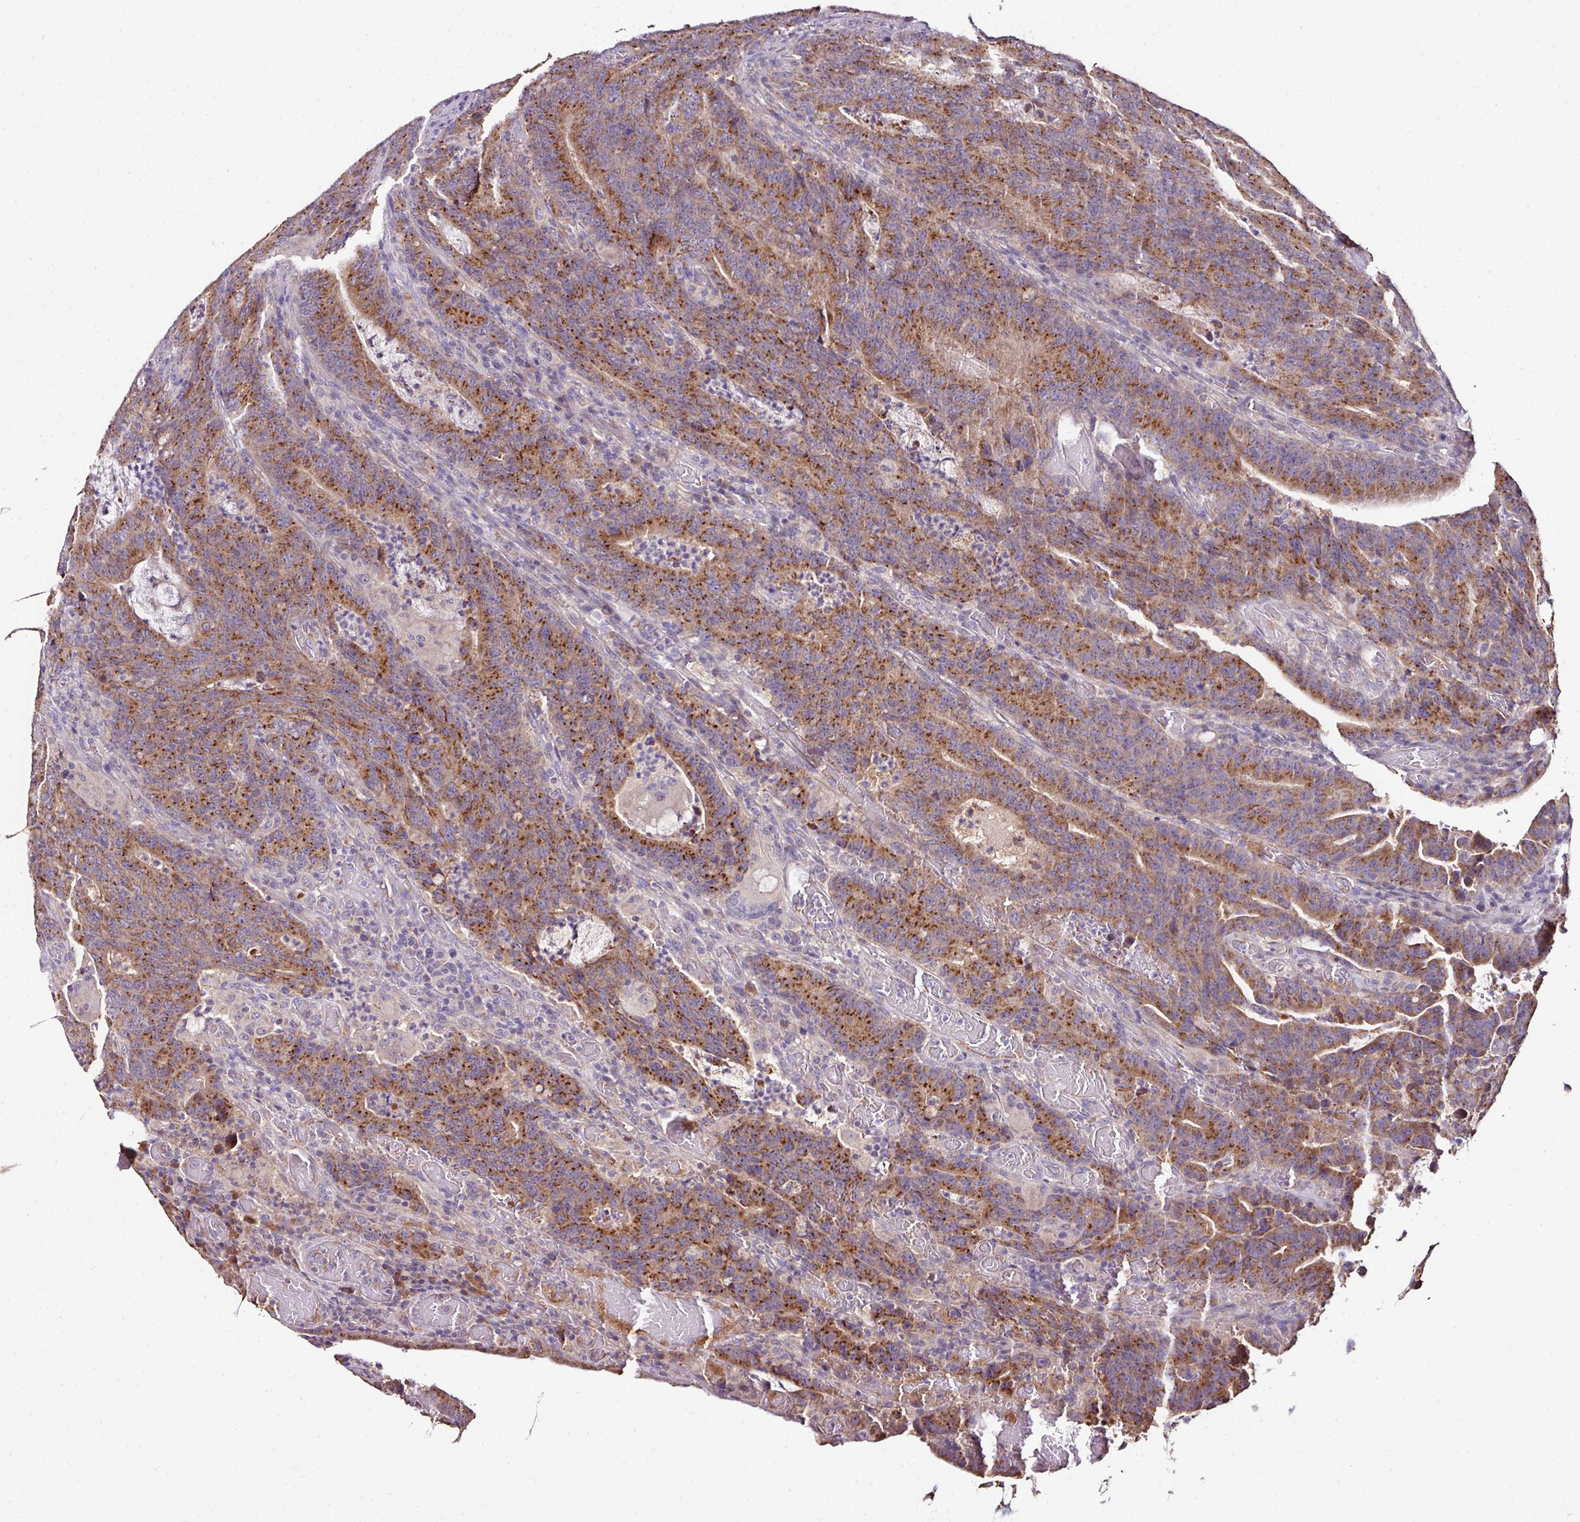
{"staining": {"intensity": "strong", "quantity": ">75%", "location": "cytoplasmic/membranous"}, "tissue": "colorectal cancer", "cell_type": "Tumor cells", "image_type": "cancer", "snomed": [{"axis": "morphology", "description": "Normal tissue, NOS"}, {"axis": "morphology", "description": "Adenocarcinoma, NOS"}, {"axis": "topography", "description": "Colon"}], "caption": "This is a photomicrograph of immunohistochemistry staining of colorectal adenocarcinoma, which shows strong staining in the cytoplasmic/membranous of tumor cells.", "gene": "CPD", "patient": {"sex": "female", "age": 75}}